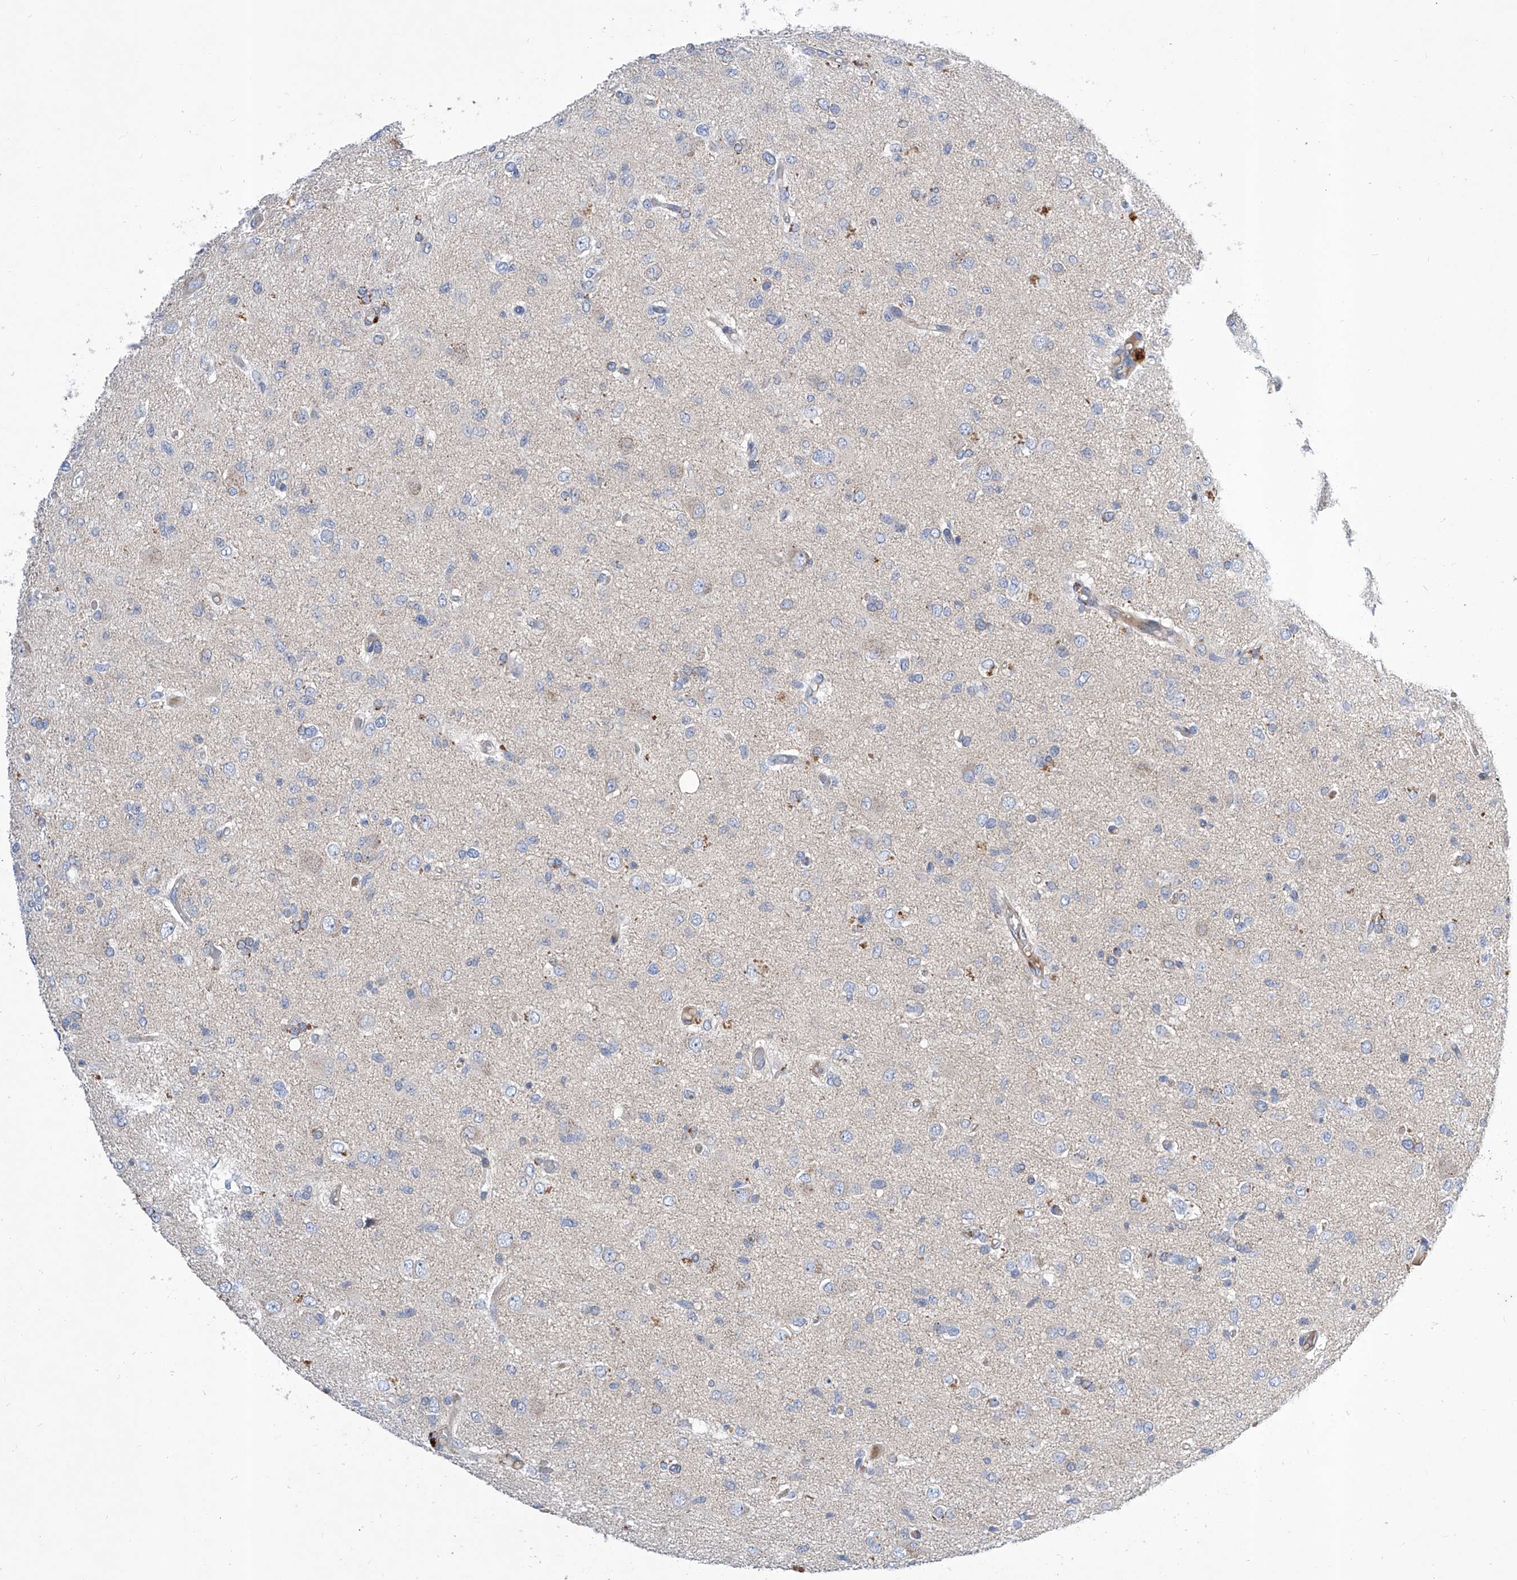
{"staining": {"intensity": "negative", "quantity": "none", "location": "none"}, "tissue": "glioma", "cell_type": "Tumor cells", "image_type": "cancer", "snomed": [{"axis": "morphology", "description": "Glioma, malignant, High grade"}, {"axis": "topography", "description": "Brain"}], "caption": "IHC of glioma demonstrates no positivity in tumor cells. Nuclei are stained in blue.", "gene": "SRBD1", "patient": {"sex": "female", "age": 59}}